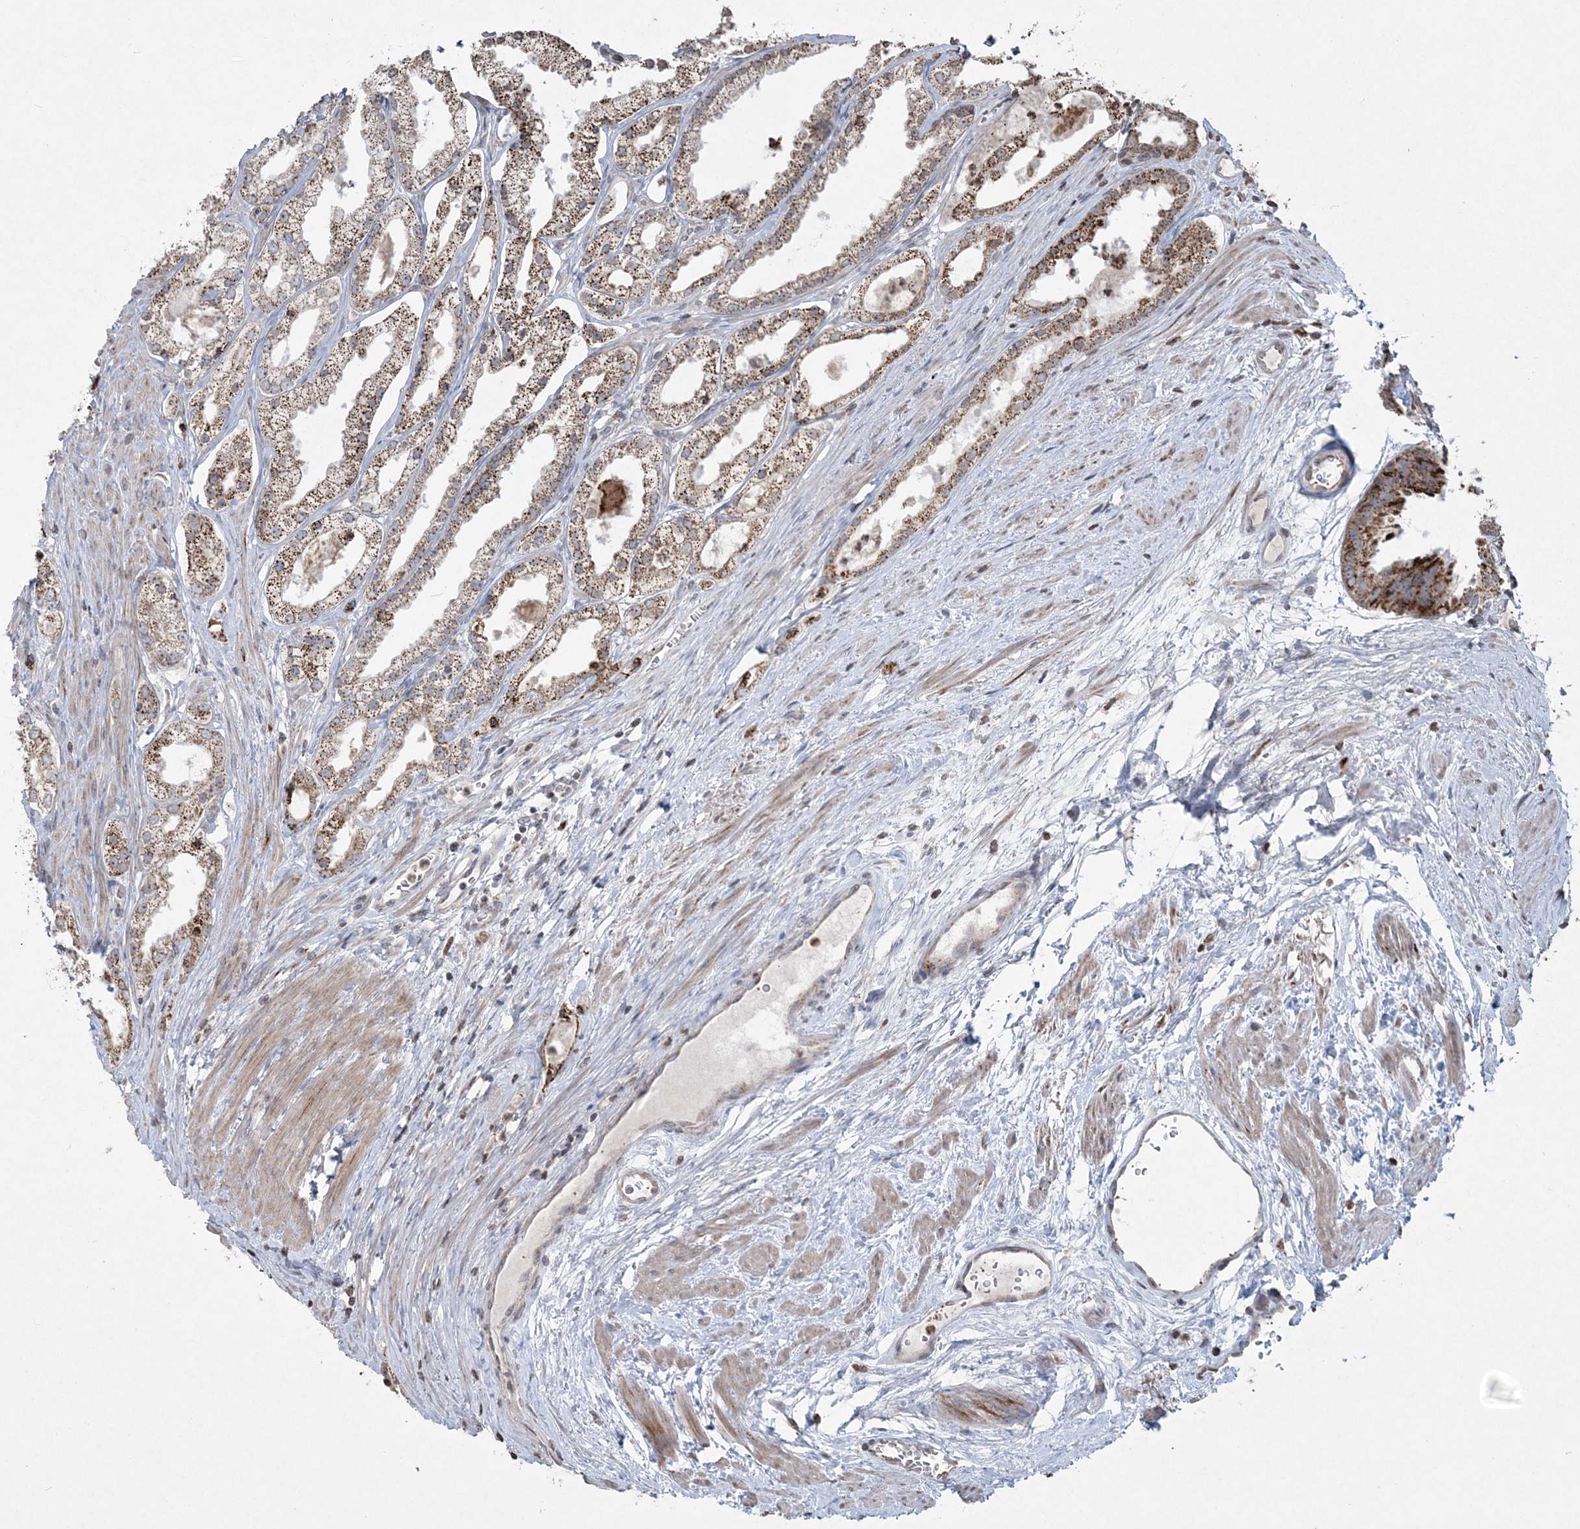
{"staining": {"intensity": "strong", "quantity": ">75%", "location": "cytoplasmic/membranous"}, "tissue": "prostate cancer", "cell_type": "Tumor cells", "image_type": "cancer", "snomed": [{"axis": "morphology", "description": "Adenocarcinoma, High grade"}, {"axis": "topography", "description": "Prostate"}], "caption": "This is a micrograph of IHC staining of prostate cancer (high-grade adenocarcinoma), which shows strong staining in the cytoplasmic/membranous of tumor cells.", "gene": "TTC7A", "patient": {"sex": "male", "age": 68}}